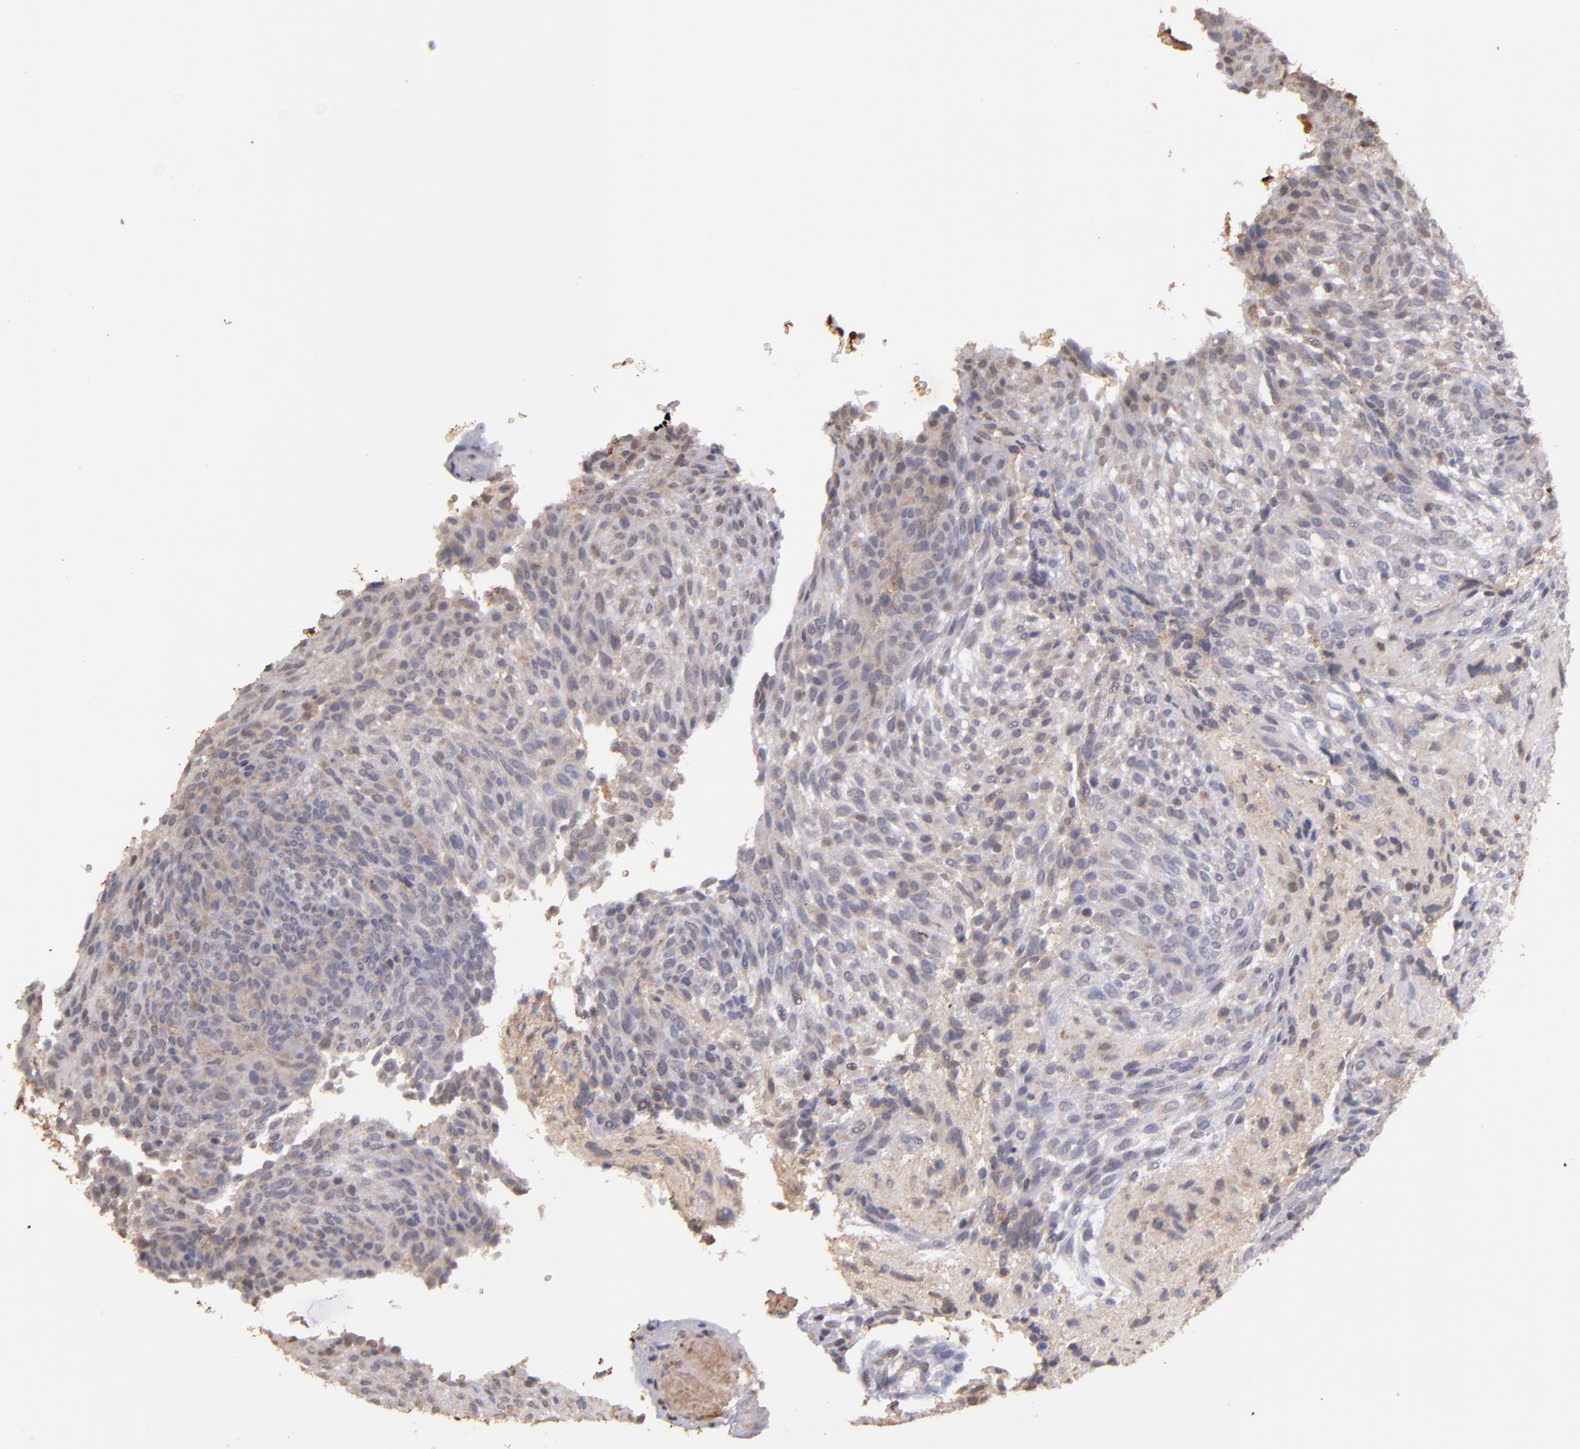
{"staining": {"intensity": "weak", "quantity": "25%-75%", "location": "cytoplasmic/membranous"}, "tissue": "glioma", "cell_type": "Tumor cells", "image_type": "cancer", "snomed": [{"axis": "morphology", "description": "Glioma, malignant, High grade"}, {"axis": "topography", "description": "Cerebral cortex"}], "caption": "Immunohistochemical staining of glioma displays weak cytoplasmic/membranous protein staining in approximately 25%-75% of tumor cells. Ihc stains the protein in brown and the nuclei are stained blue.", "gene": "SERPINC1", "patient": {"sex": "female", "age": 55}}